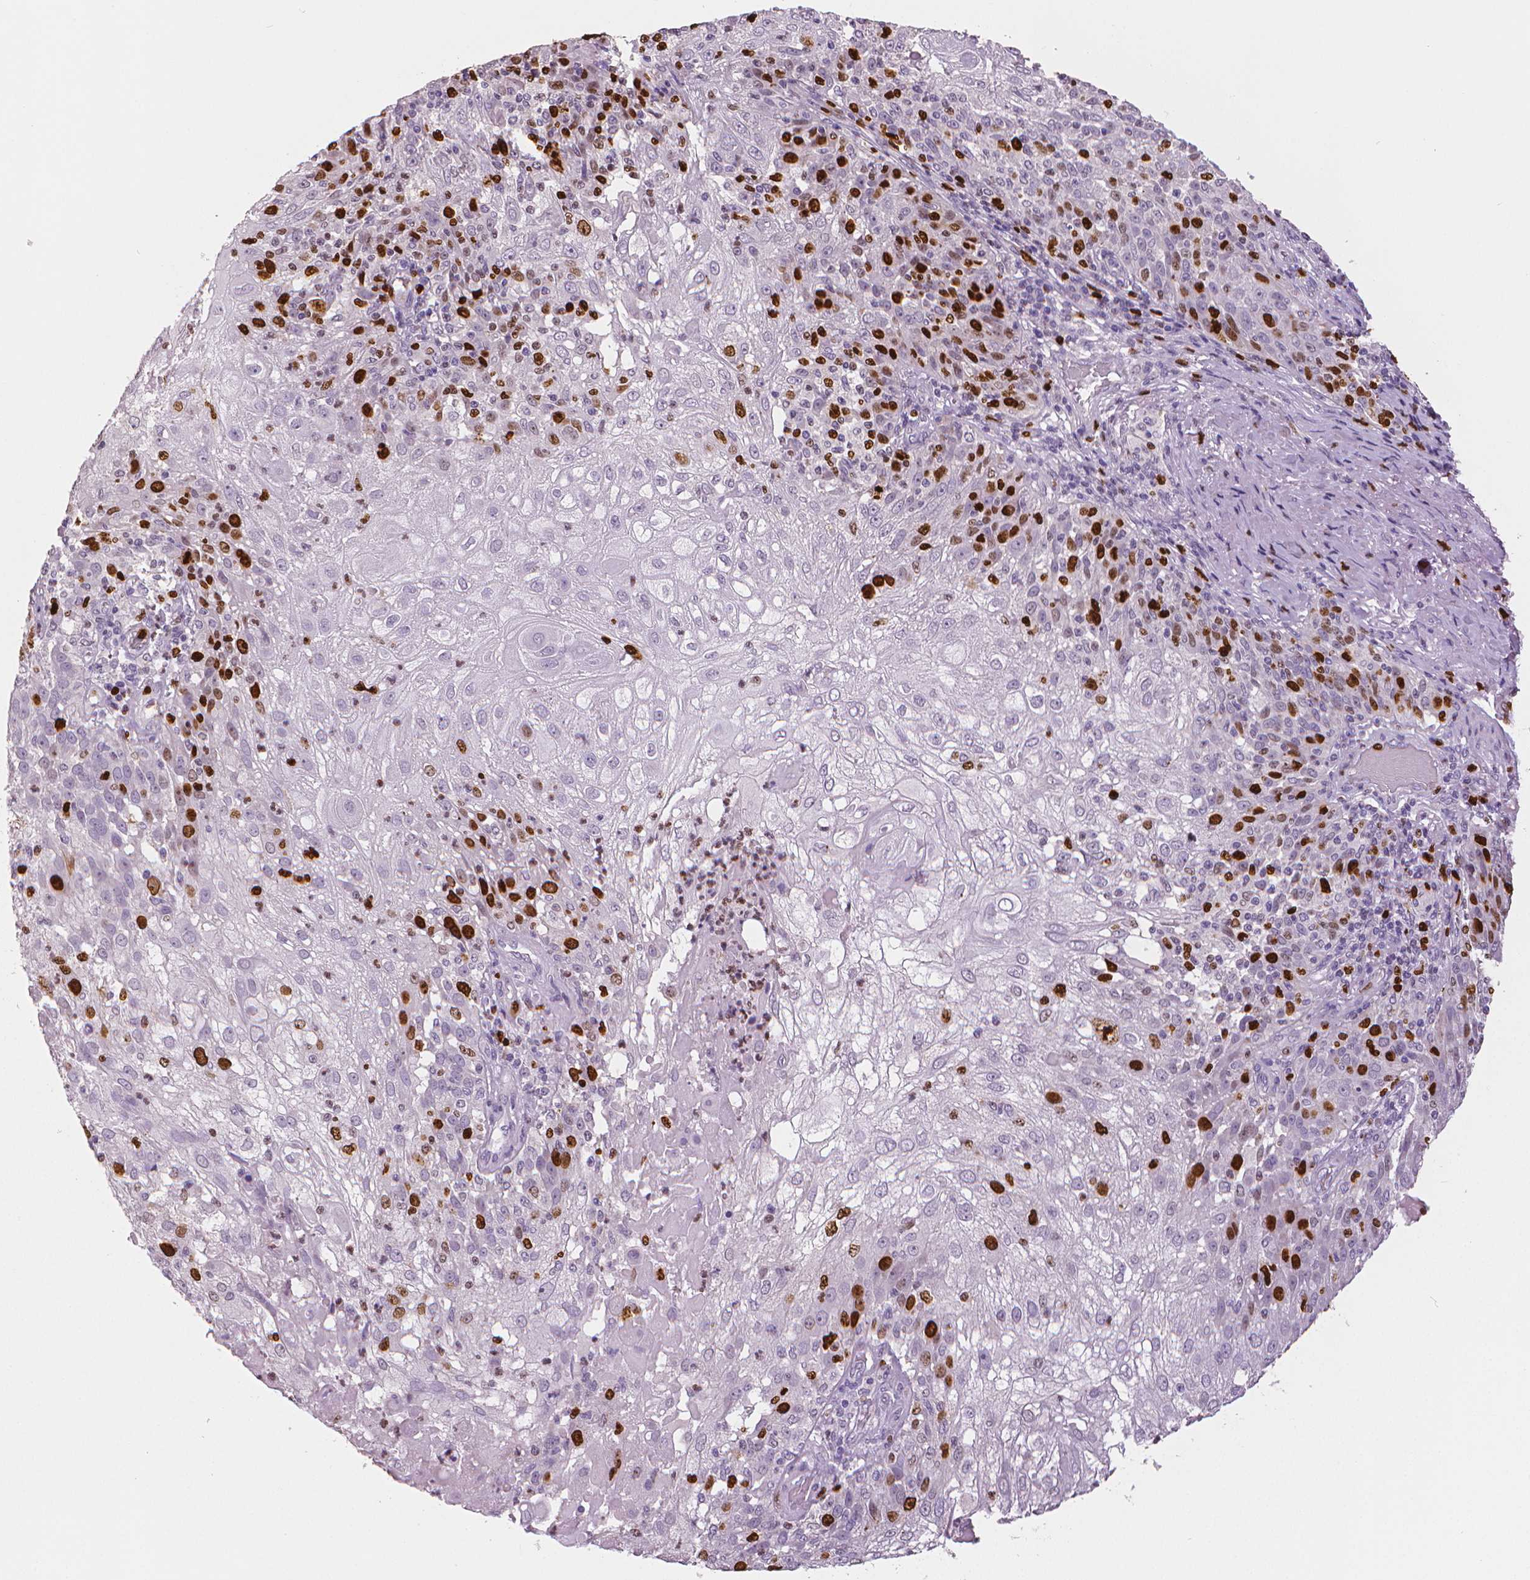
{"staining": {"intensity": "strong", "quantity": "<25%", "location": "nuclear"}, "tissue": "skin cancer", "cell_type": "Tumor cells", "image_type": "cancer", "snomed": [{"axis": "morphology", "description": "Normal tissue, NOS"}, {"axis": "morphology", "description": "Squamous cell carcinoma, NOS"}, {"axis": "topography", "description": "Skin"}], "caption": "Skin squamous cell carcinoma stained with a protein marker demonstrates strong staining in tumor cells.", "gene": "MKI67", "patient": {"sex": "female", "age": 83}}